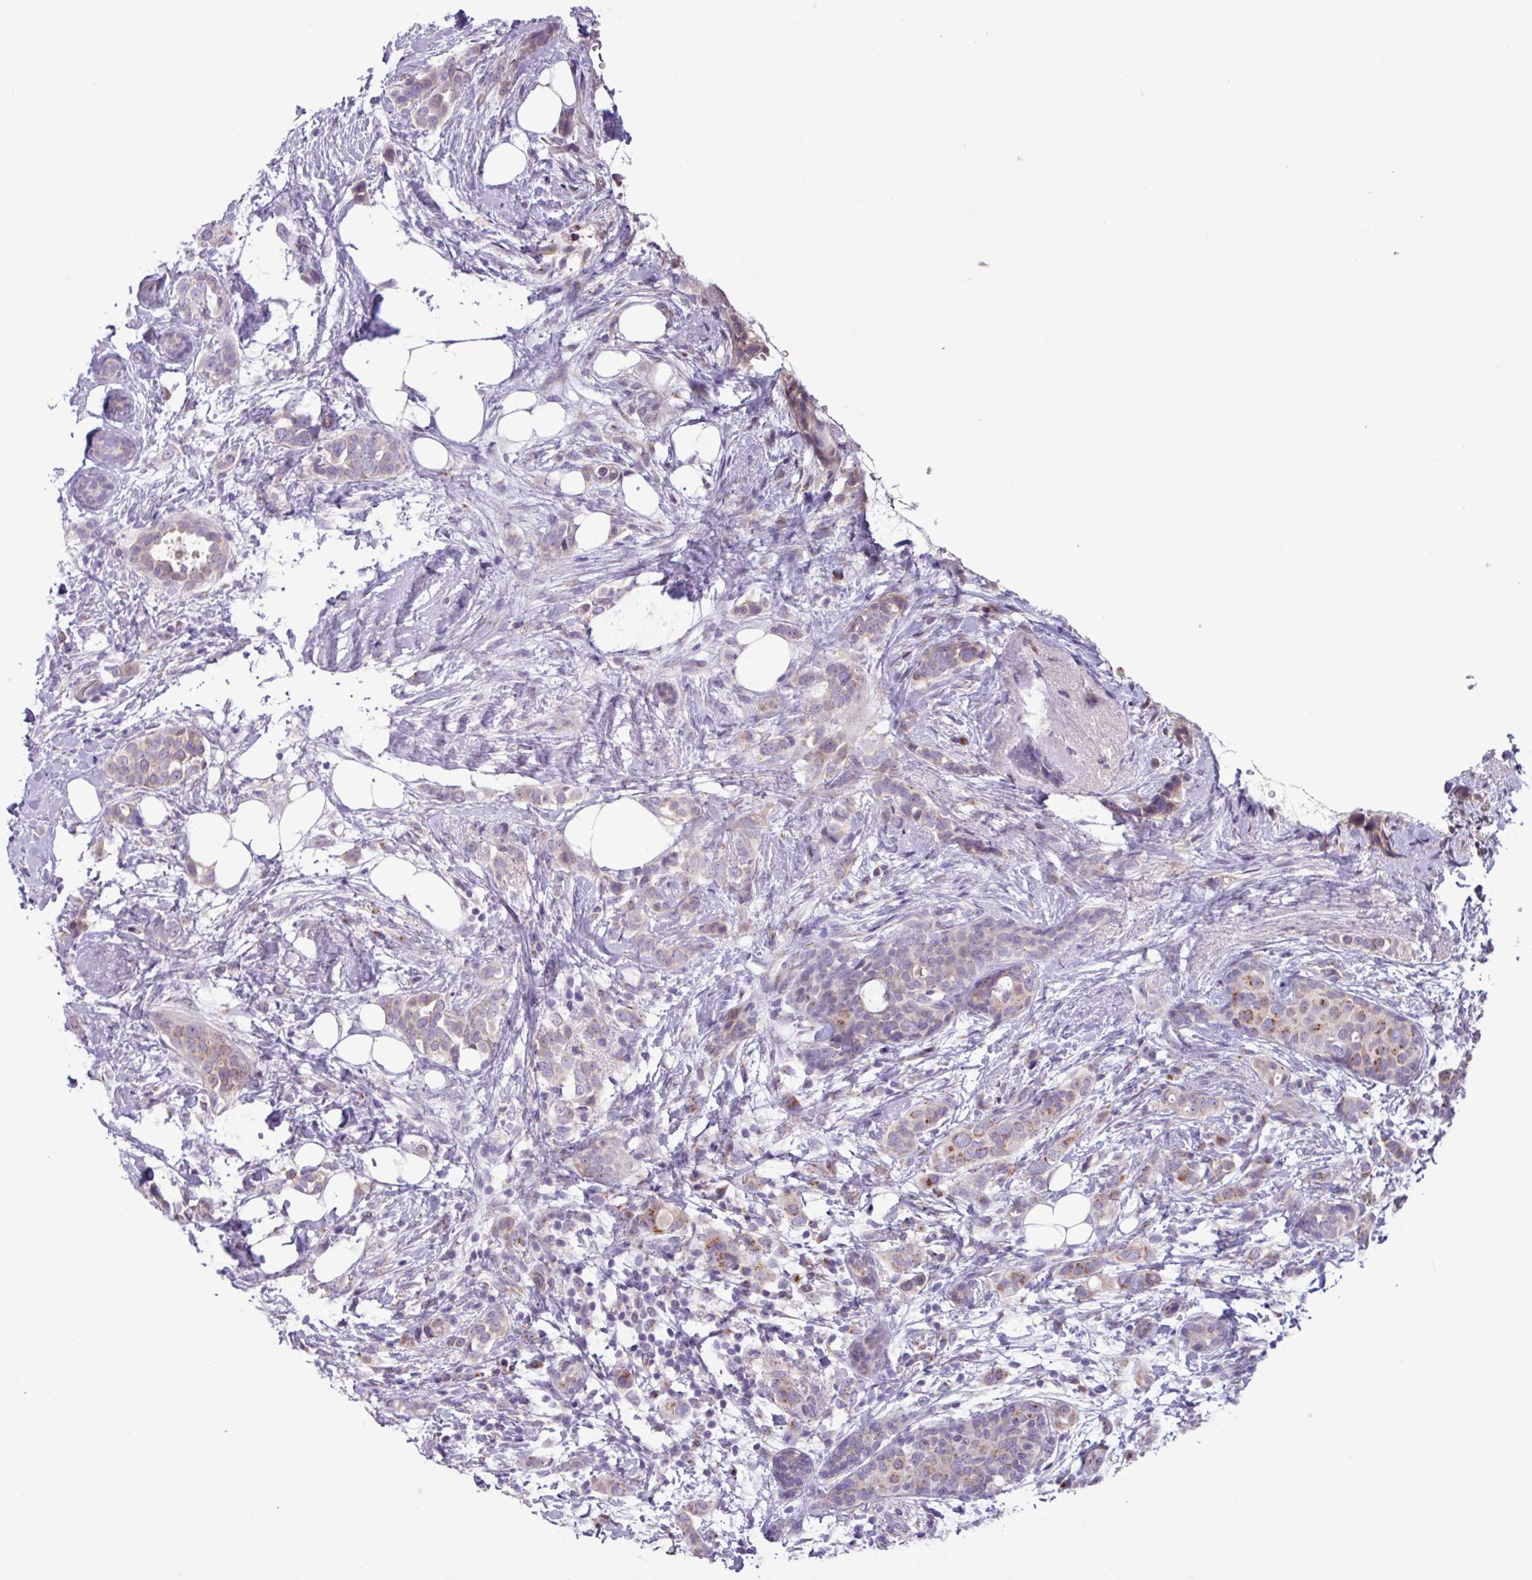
{"staining": {"intensity": "moderate", "quantity": "25%-75%", "location": "cytoplasmic/membranous"}, "tissue": "breast cancer", "cell_type": "Tumor cells", "image_type": "cancer", "snomed": [{"axis": "morphology", "description": "Lobular carcinoma"}, {"axis": "topography", "description": "Breast"}], "caption": "About 25%-75% of tumor cells in human breast cancer (lobular carcinoma) exhibit moderate cytoplasmic/membranous protein positivity as visualized by brown immunohistochemical staining.", "gene": "STIMATE", "patient": {"sex": "female", "age": 51}}